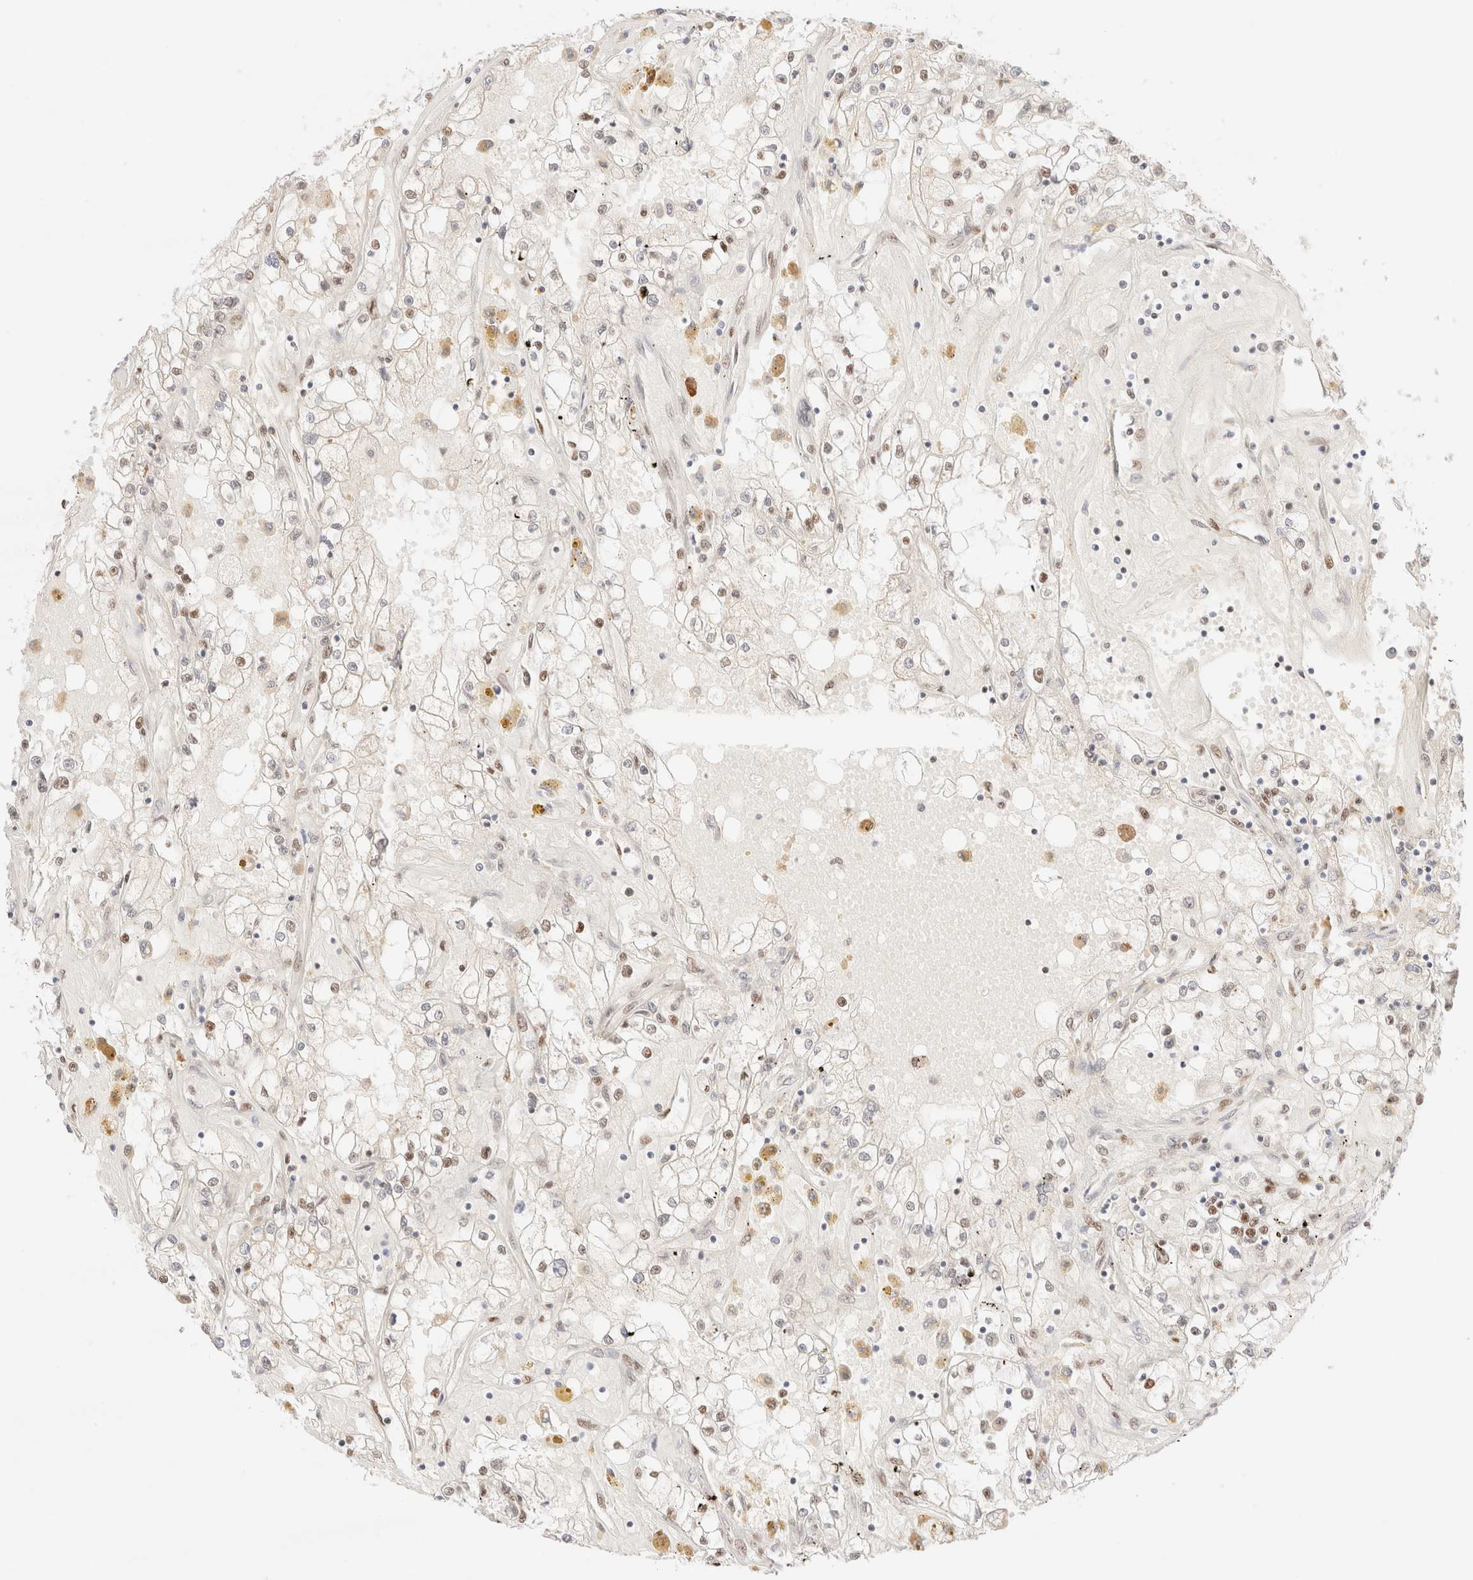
{"staining": {"intensity": "weak", "quantity": "25%-75%", "location": "nuclear"}, "tissue": "renal cancer", "cell_type": "Tumor cells", "image_type": "cancer", "snomed": [{"axis": "morphology", "description": "Adenocarcinoma, NOS"}, {"axis": "topography", "description": "Kidney"}], "caption": "High-power microscopy captured an immunohistochemistry photomicrograph of adenocarcinoma (renal), revealing weak nuclear expression in approximately 25%-75% of tumor cells.", "gene": "CIC", "patient": {"sex": "male", "age": 56}}